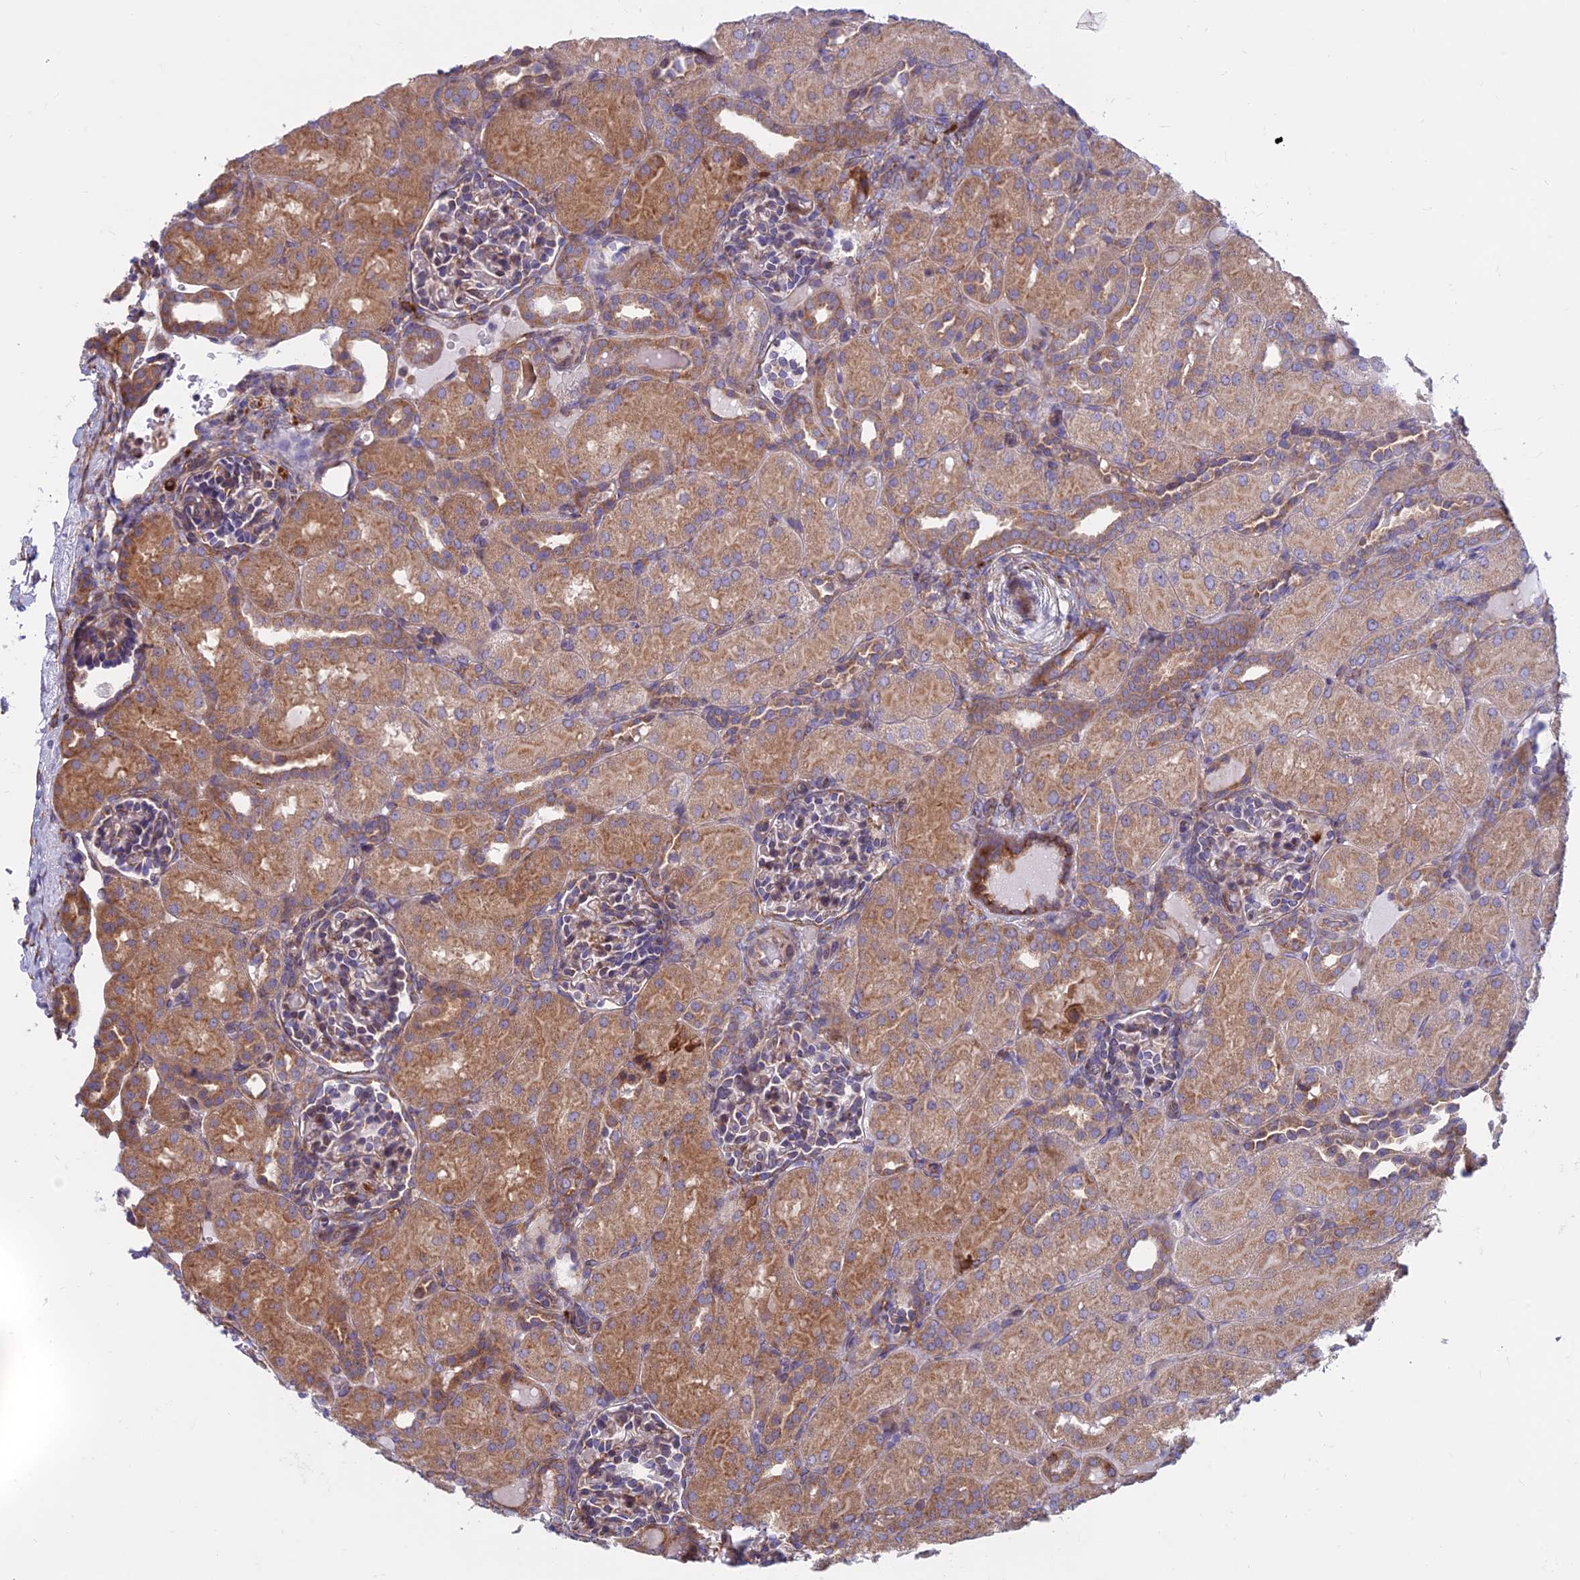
{"staining": {"intensity": "weak", "quantity": "25%-75%", "location": "cytoplasmic/membranous"}, "tissue": "kidney", "cell_type": "Cells in glomeruli", "image_type": "normal", "snomed": [{"axis": "morphology", "description": "Normal tissue, NOS"}, {"axis": "topography", "description": "Kidney"}], "caption": "Immunohistochemistry staining of benign kidney, which demonstrates low levels of weak cytoplasmic/membranous staining in approximately 25%-75% of cells in glomeruli indicating weak cytoplasmic/membranous protein expression. The staining was performed using DAB (3,3'-diaminobenzidine) (brown) for protein detection and nuclei were counterstained in hematoxylin (blue).", "gene": "RPL17", "patient": {"sex": "male", "age": 1}}